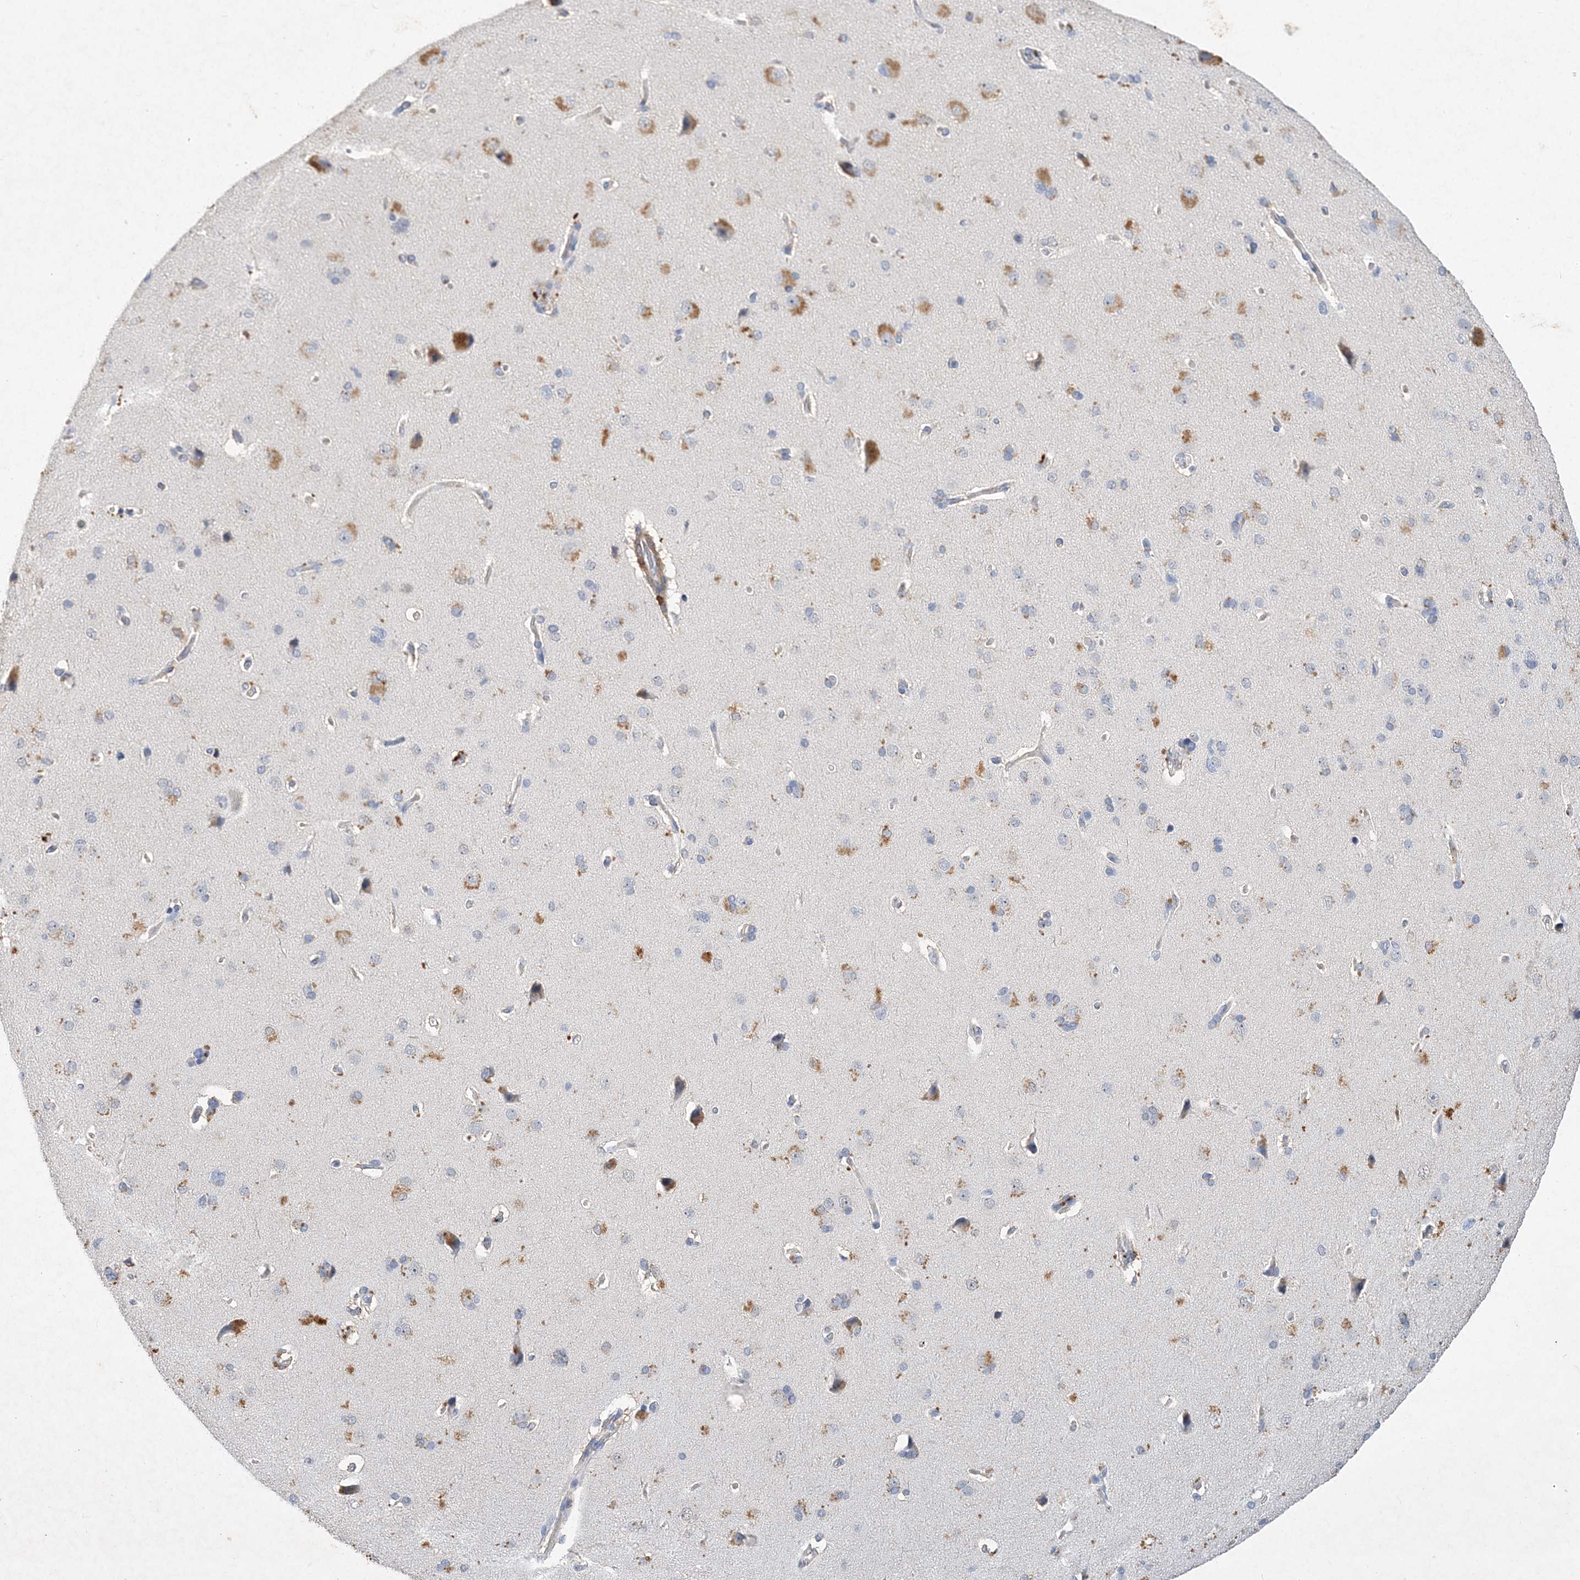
{"staining": {"intensity": "negative", "quantity": "none", "location": "none"}, "tissue": "cerebral cortex", "cell_type": "Endothelial cells", "image_type": "normal", "snomed": [{"axis": "morphology", "description": "Normal tissue, NOS"}, {"axis": "topography", "description": "Cerebral cortex"}], "caption": "An immunohistochemistry (IHC) photomicrograph of normal cerebral cortex is shown. There is no staining in endothelial cells of cerebral cortex.", "gene": "C11orf58", "patient": {"sex": "male", "age": 62}}